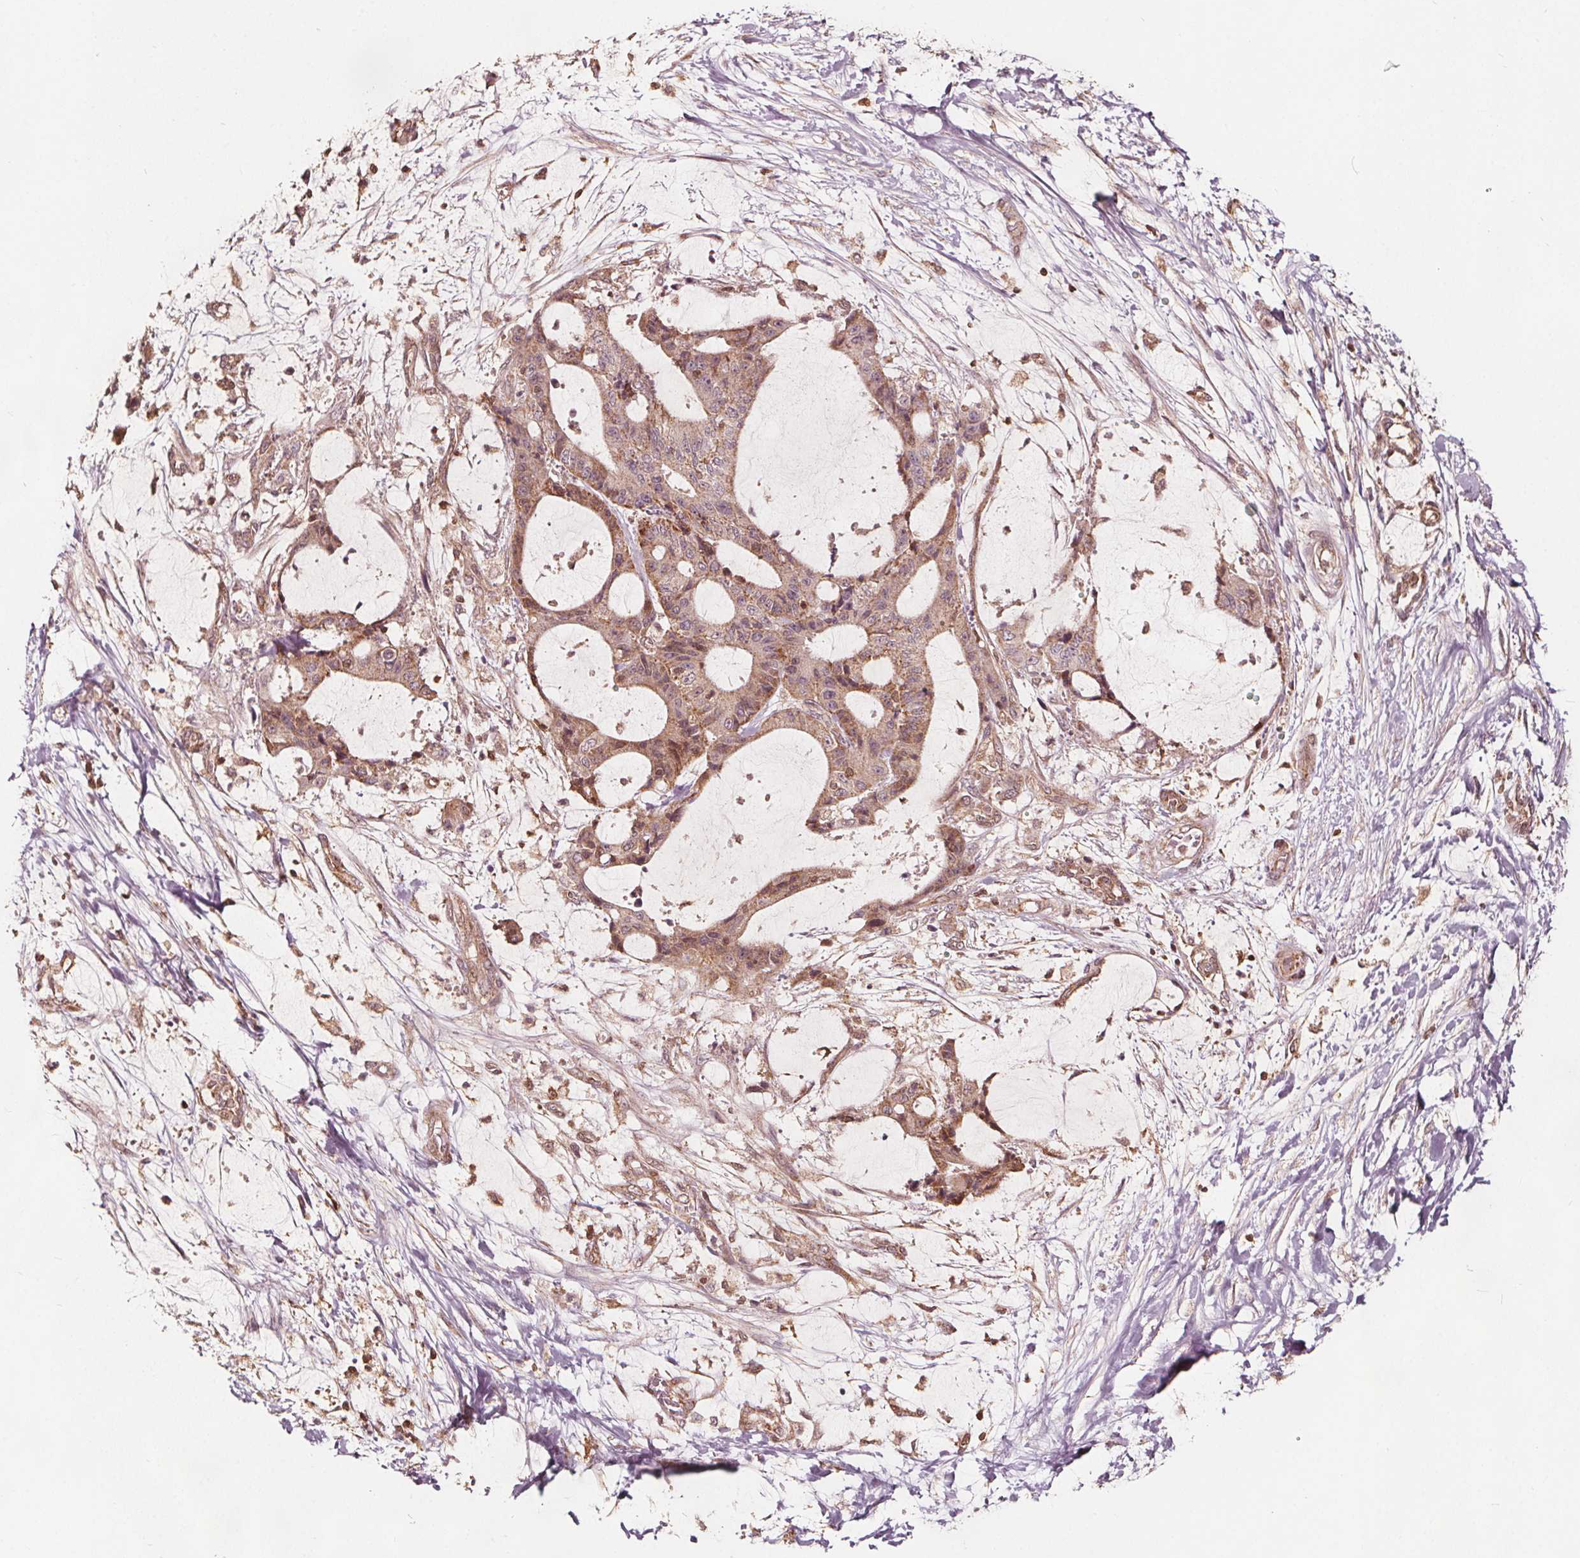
{"staining": {"intensity": "weak", "quantity": ">75%", "location": "cytoplasmic/membranous"}, "tissue": "liver cancer", "cell_type": "Tumor cells", "image_type": "cancer", "snomed": [{"axis": "morphology", "description": "Cholangiocarcinoma"}, {"axis": "topography", "description": "Liver"}], "caption": "Weak cytoplasmic/membranous protein staining is identified in approximately >75% of tumor cells in liver cancer.", "gene": "AIP", "patient": {"sex": "female", "age": 73}}